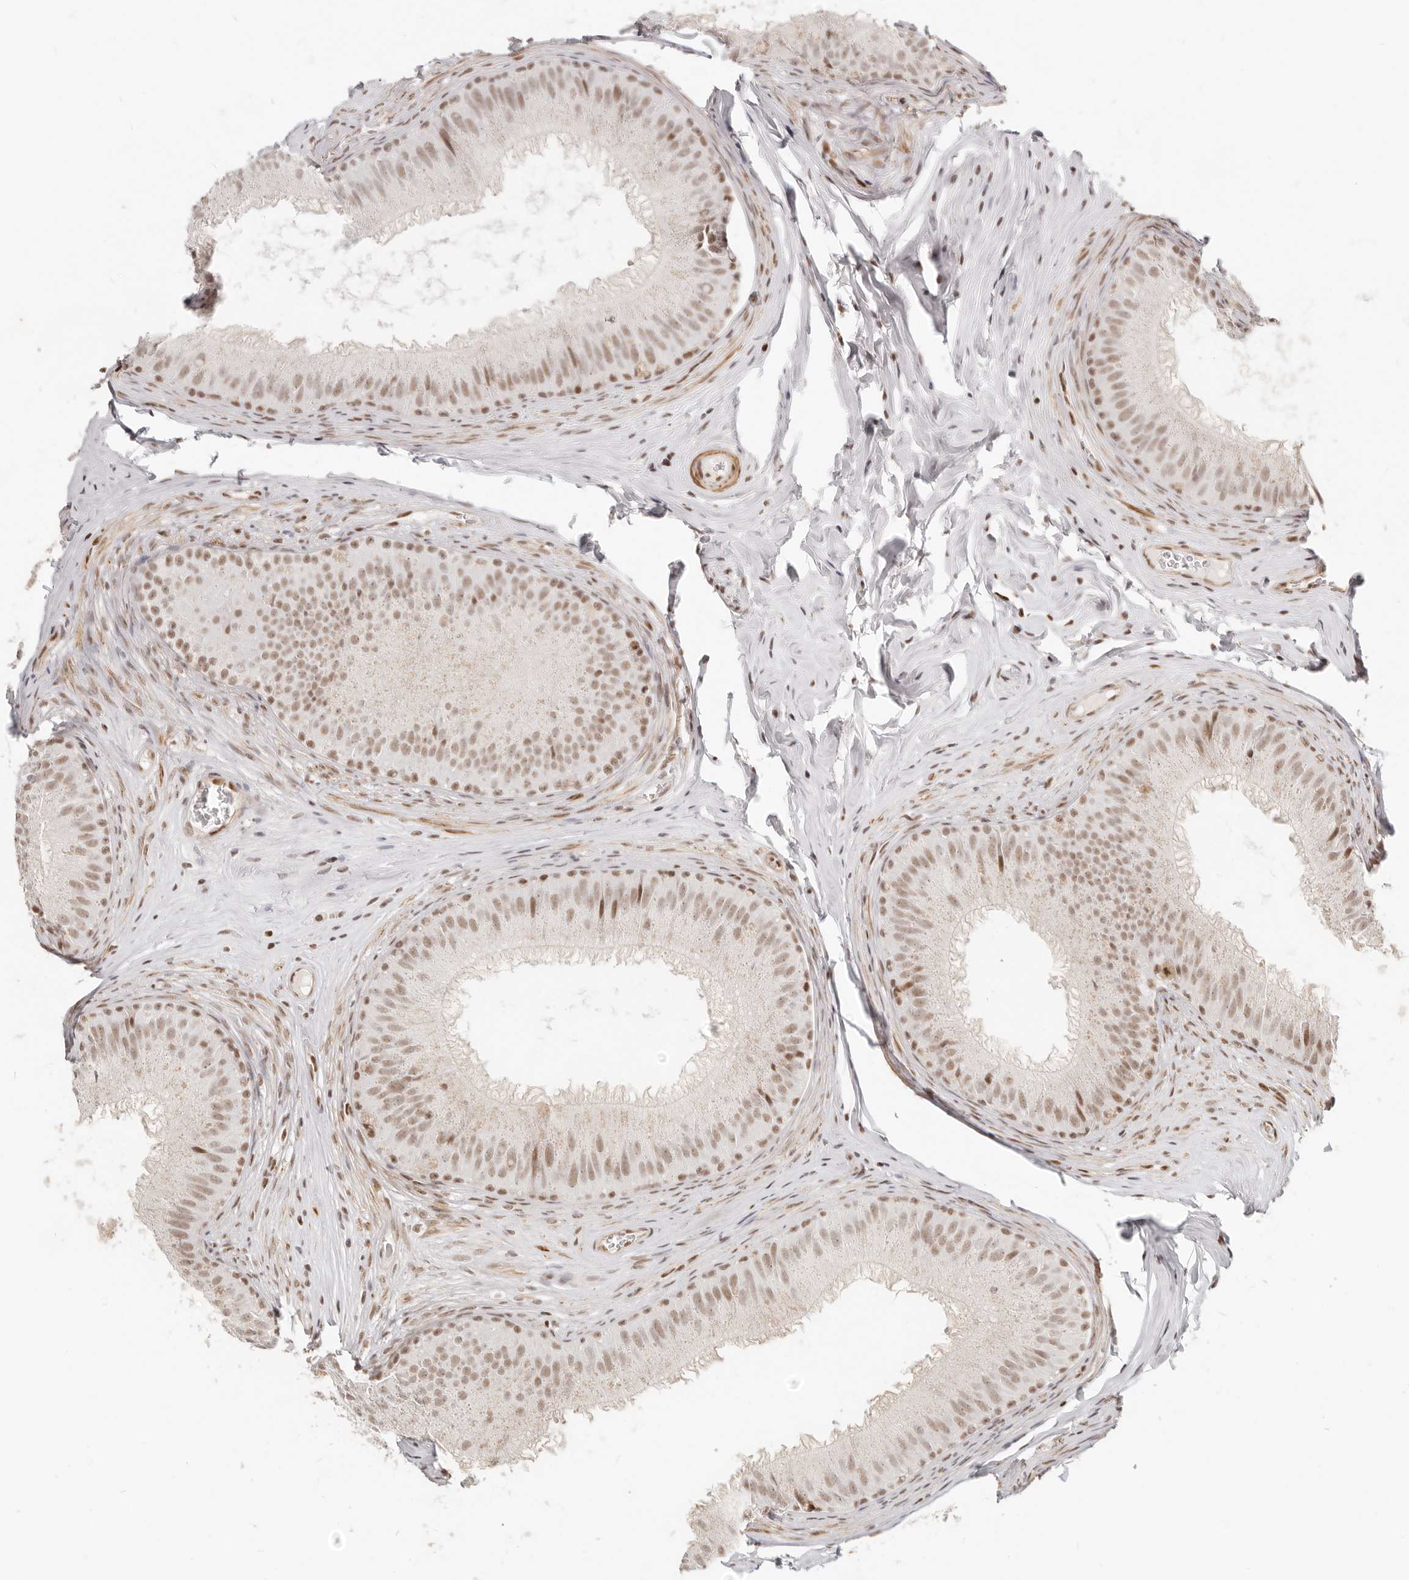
{"staining": {"intensity": "moderate", "quantity": ">75%", "location": "nuclear"}, "tissue": "epididymis", "cell_type": "Glandular cells", "image_type": "normal", "snomed": [{"axis": "morphology", "description": "Normal tissue, NOS"}, {"axis": "topography", "description": "Epididymis"}], "caption": "Benign epididymis demonstrates moderate nuclear expression in about >75% of glandular cells, visualized by immunohistochemistry.", "gene": "GABPA", "patient": {"sex": "male", "age": 32}}